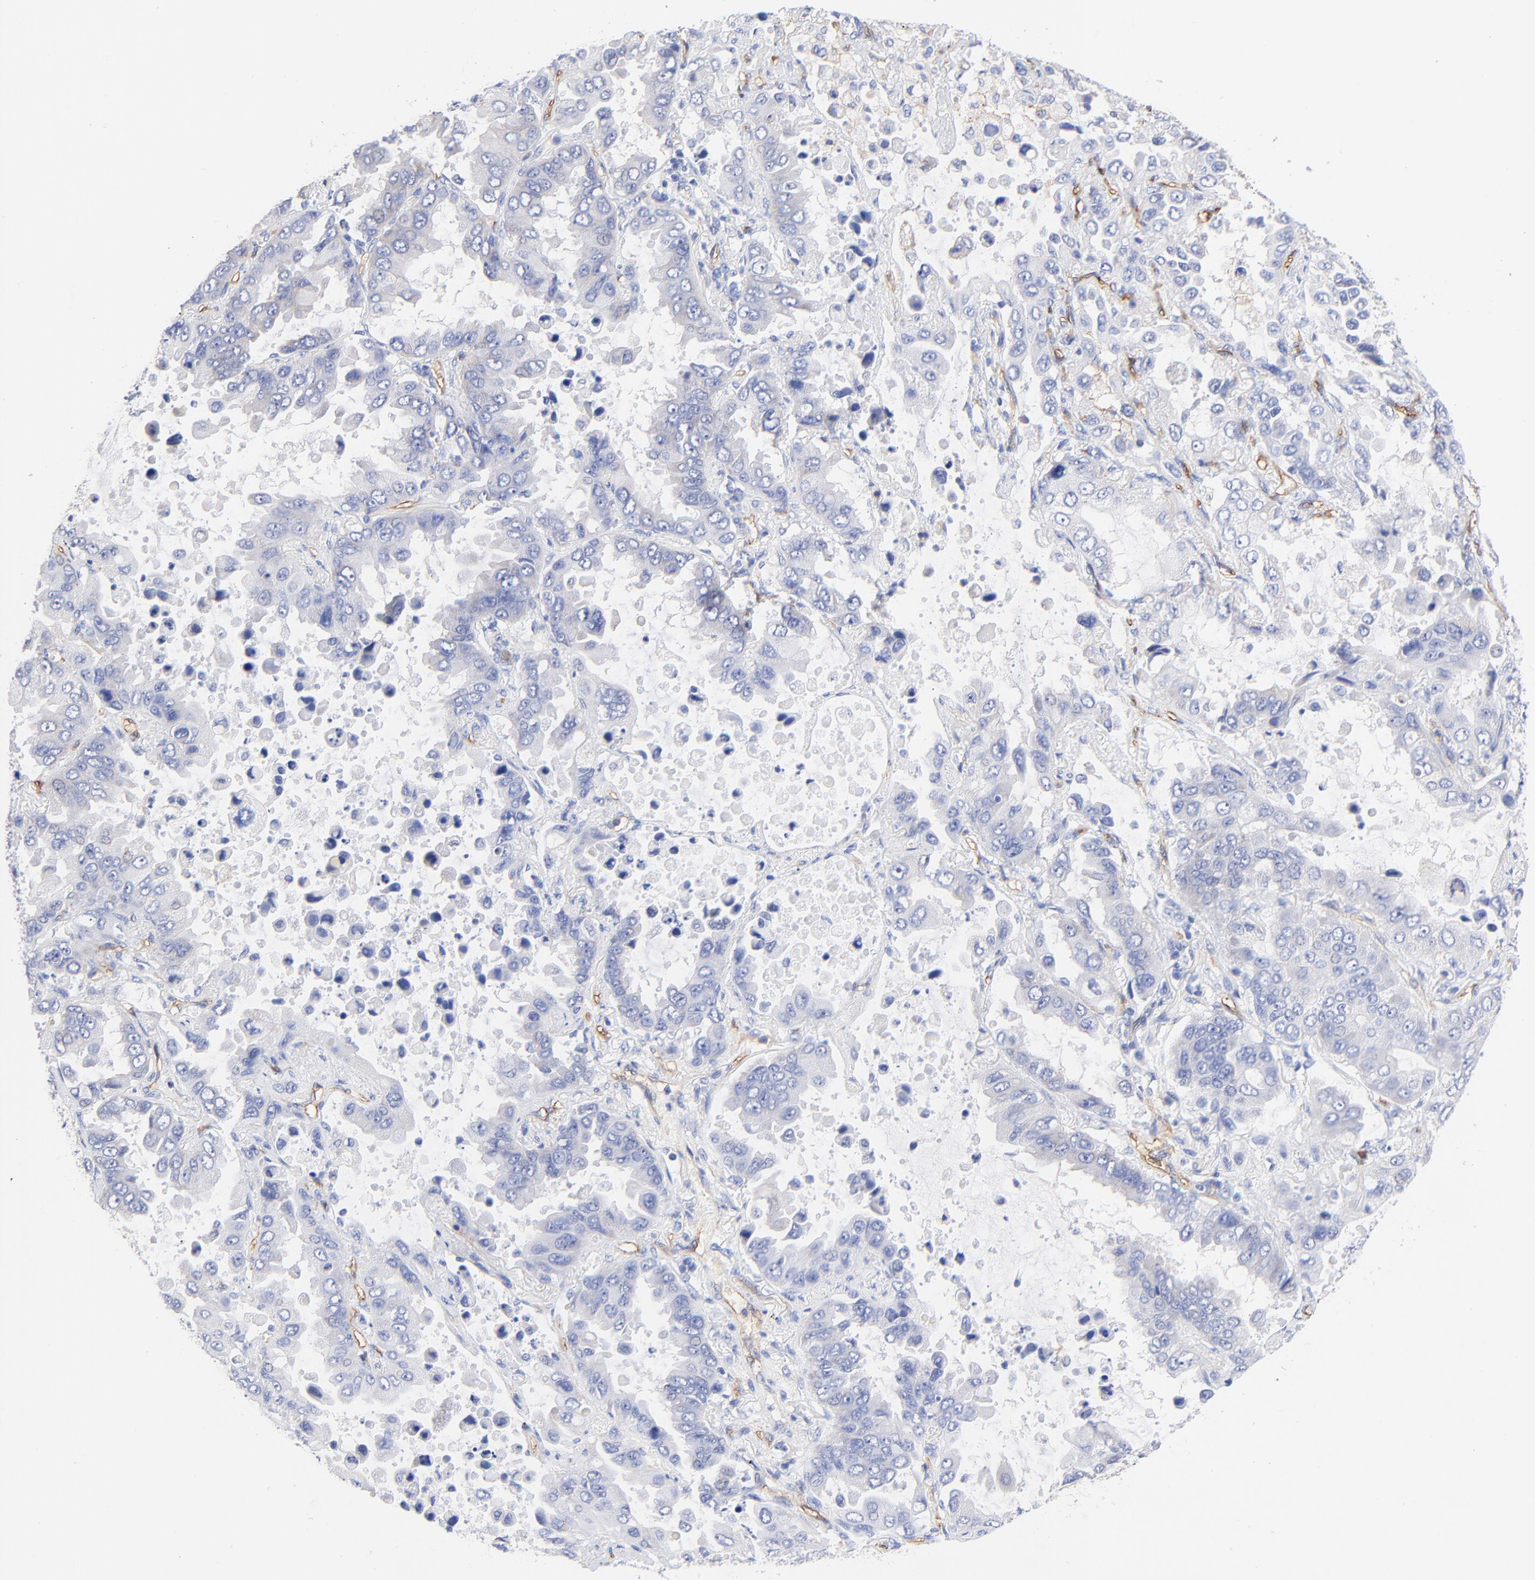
{"staining": {"intensity": "negative", "quantity": "none", "location": "none"}, "tissue": "lung cancer", "cell_type": "Tumor cells", "image_type": "cancer", "snomed": [{"axis": "morphology", "description": "Adenocarcinoma, NOS"}, {"axis": "topography", "description": "Lung"}], "caption": "Immunohistochemistry (IHC) of human lung adenocarcinoma reveals no positivity in tumor cells.", "gene": "SLC44A2", "patient": {"sex": "male", "age": 64}}